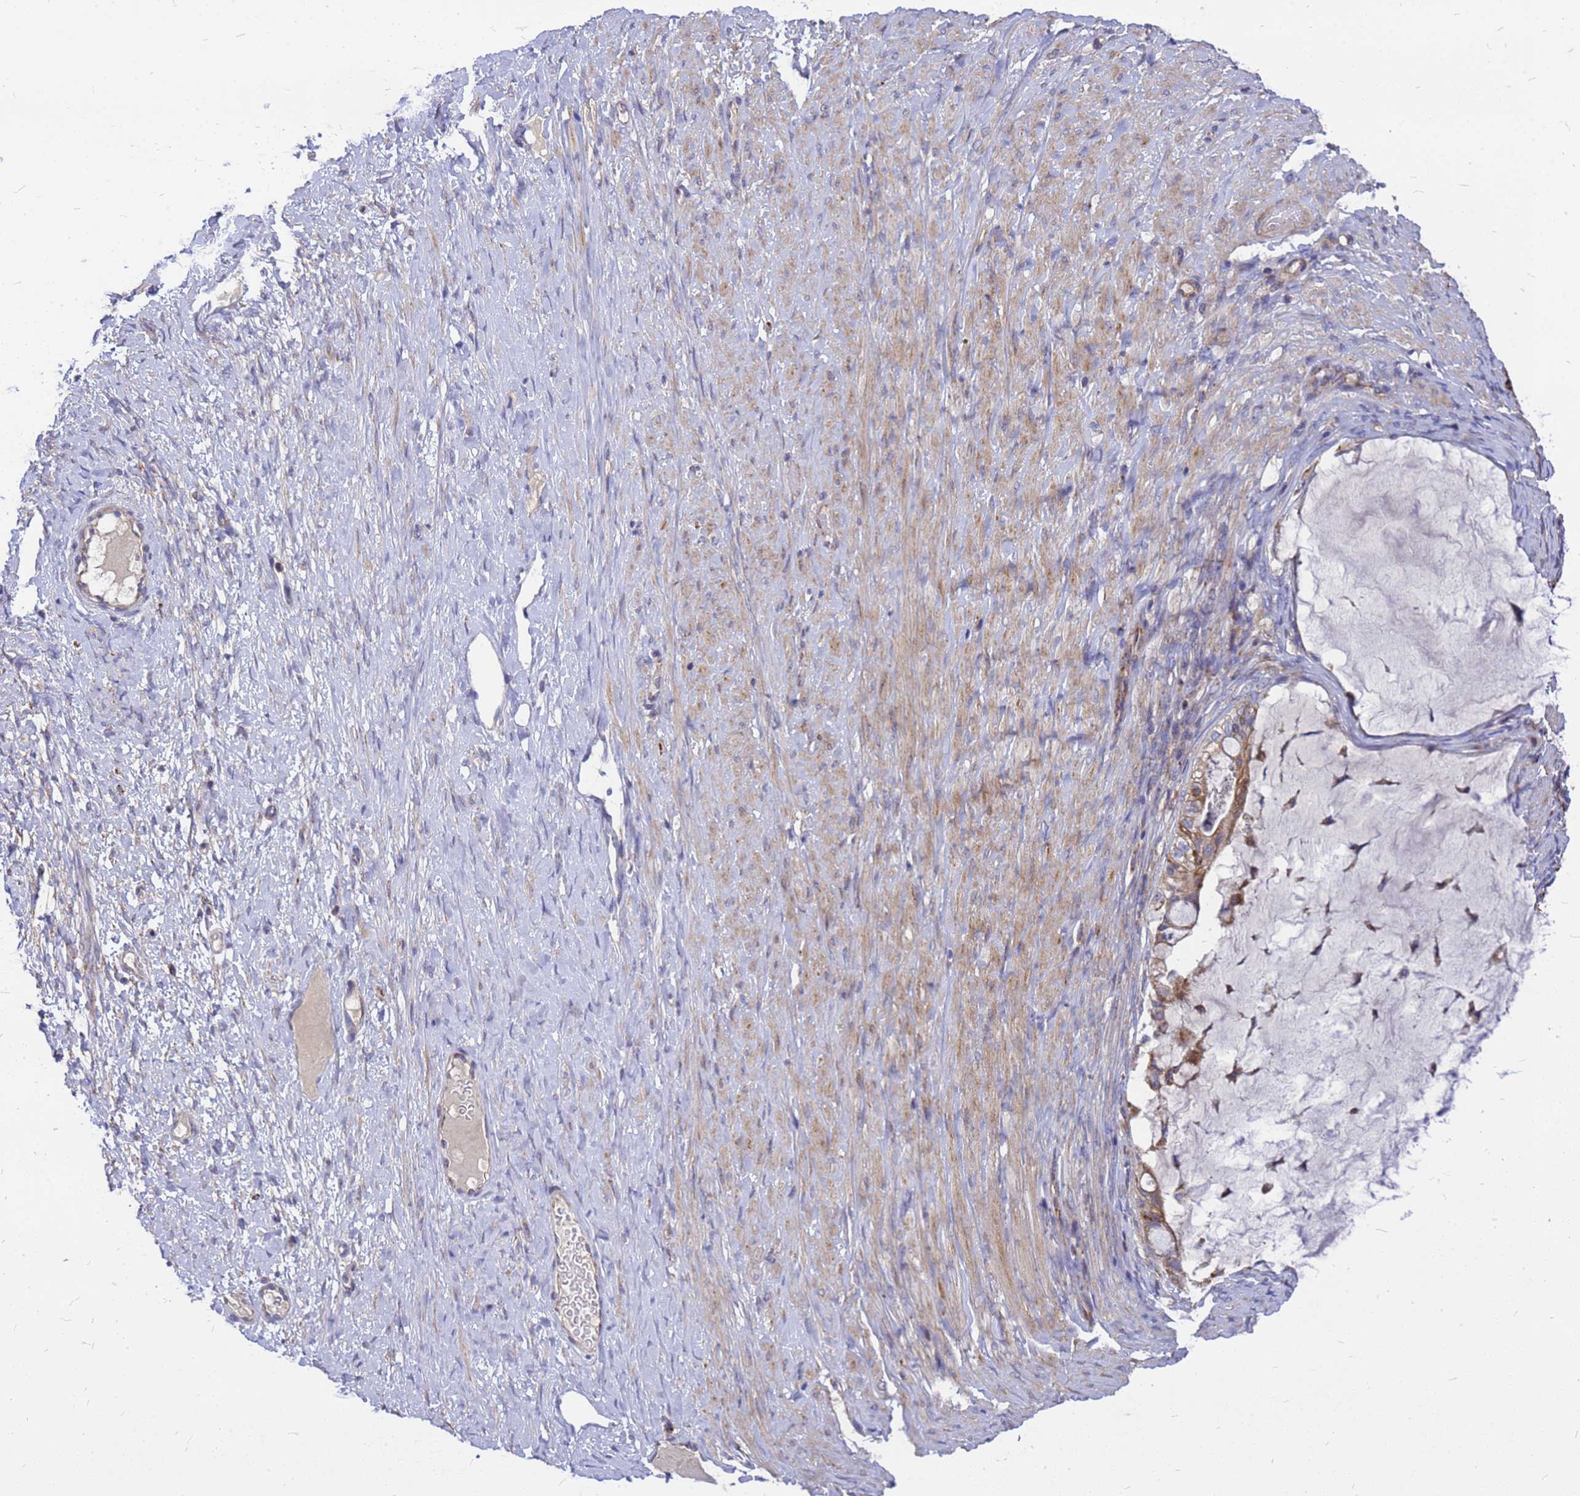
{"staining": {"intensity": "strong", "quantity": ">75%", "location": "cytoplasmic/membranous"}, "tissue": "ovarian cancer", "cell_type": "Tumor cells", "image_type": "cancer", "snomed": [{"axis": "morphology", "description": "Cystadenocarcinoma, mucinous, NOS"}, {"axis": "topography", "description": "Ovary"}], "caption": "Immunohistochemical staining of human ovarian cancer displays strong cytoplasmic/membranous protein positivity in about >75% of tumor cells.", "gene": "CMC4", "patient": {"sex": "female", "age": 61}}